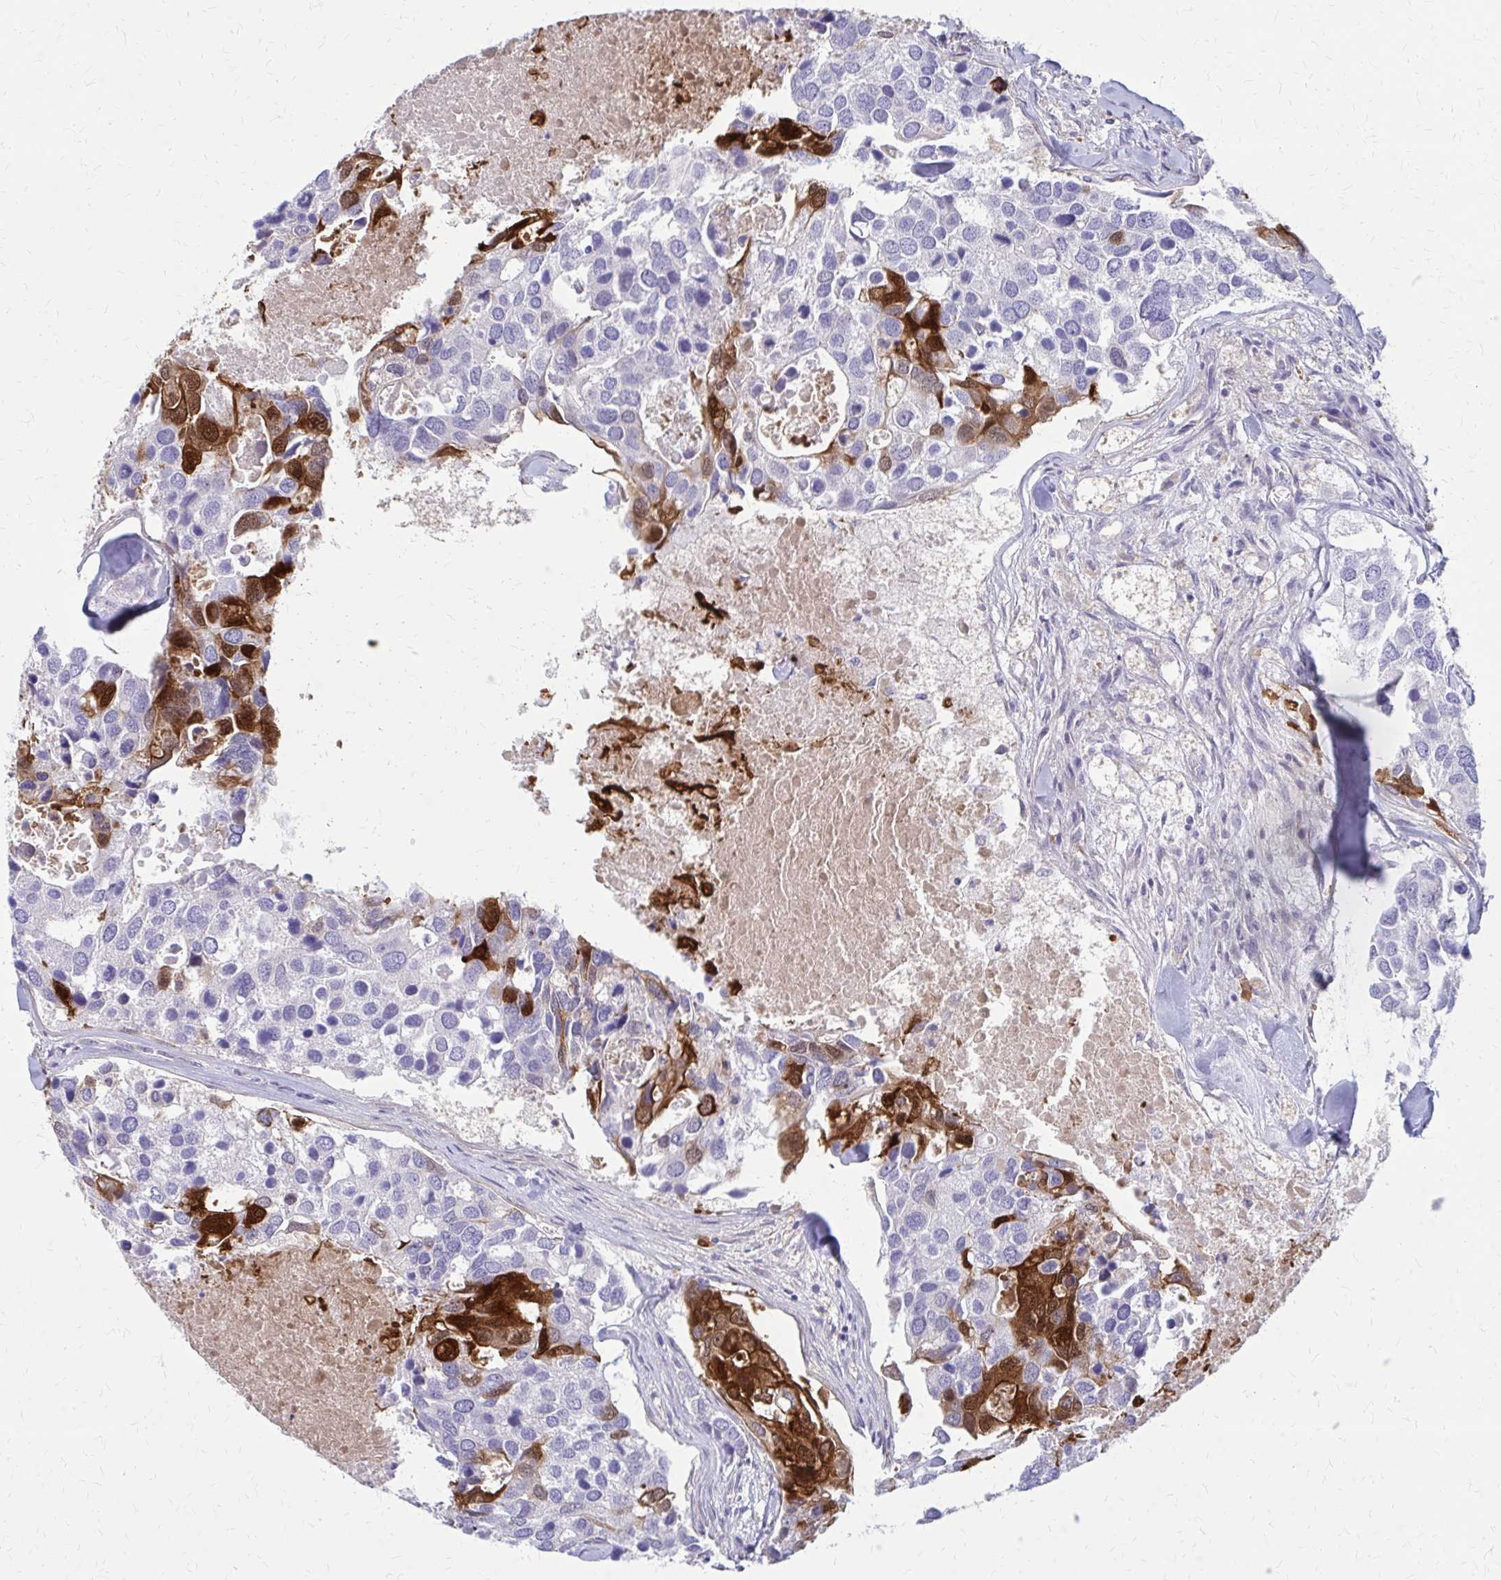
{"staining": {"intensity": "strong", "quantity": "<25%", "location": "cytoplasmic/membranous,nuclear"}, "tissue": "breast cancer", "cell_type": "Tumor cells", "image_type": "cancer", "snomed": [{"axis": "morphology", "description": "Duct carcinoma"}, {"axis": "topography", "description": "Breast"}], "caption": "Breast cancer (infiltrating ductal carcinoma) stained with a protein marker displays strong staining in tumor cells.", "gene": "GLYATL2", "patient": {"sex": "female", "age": 83}}